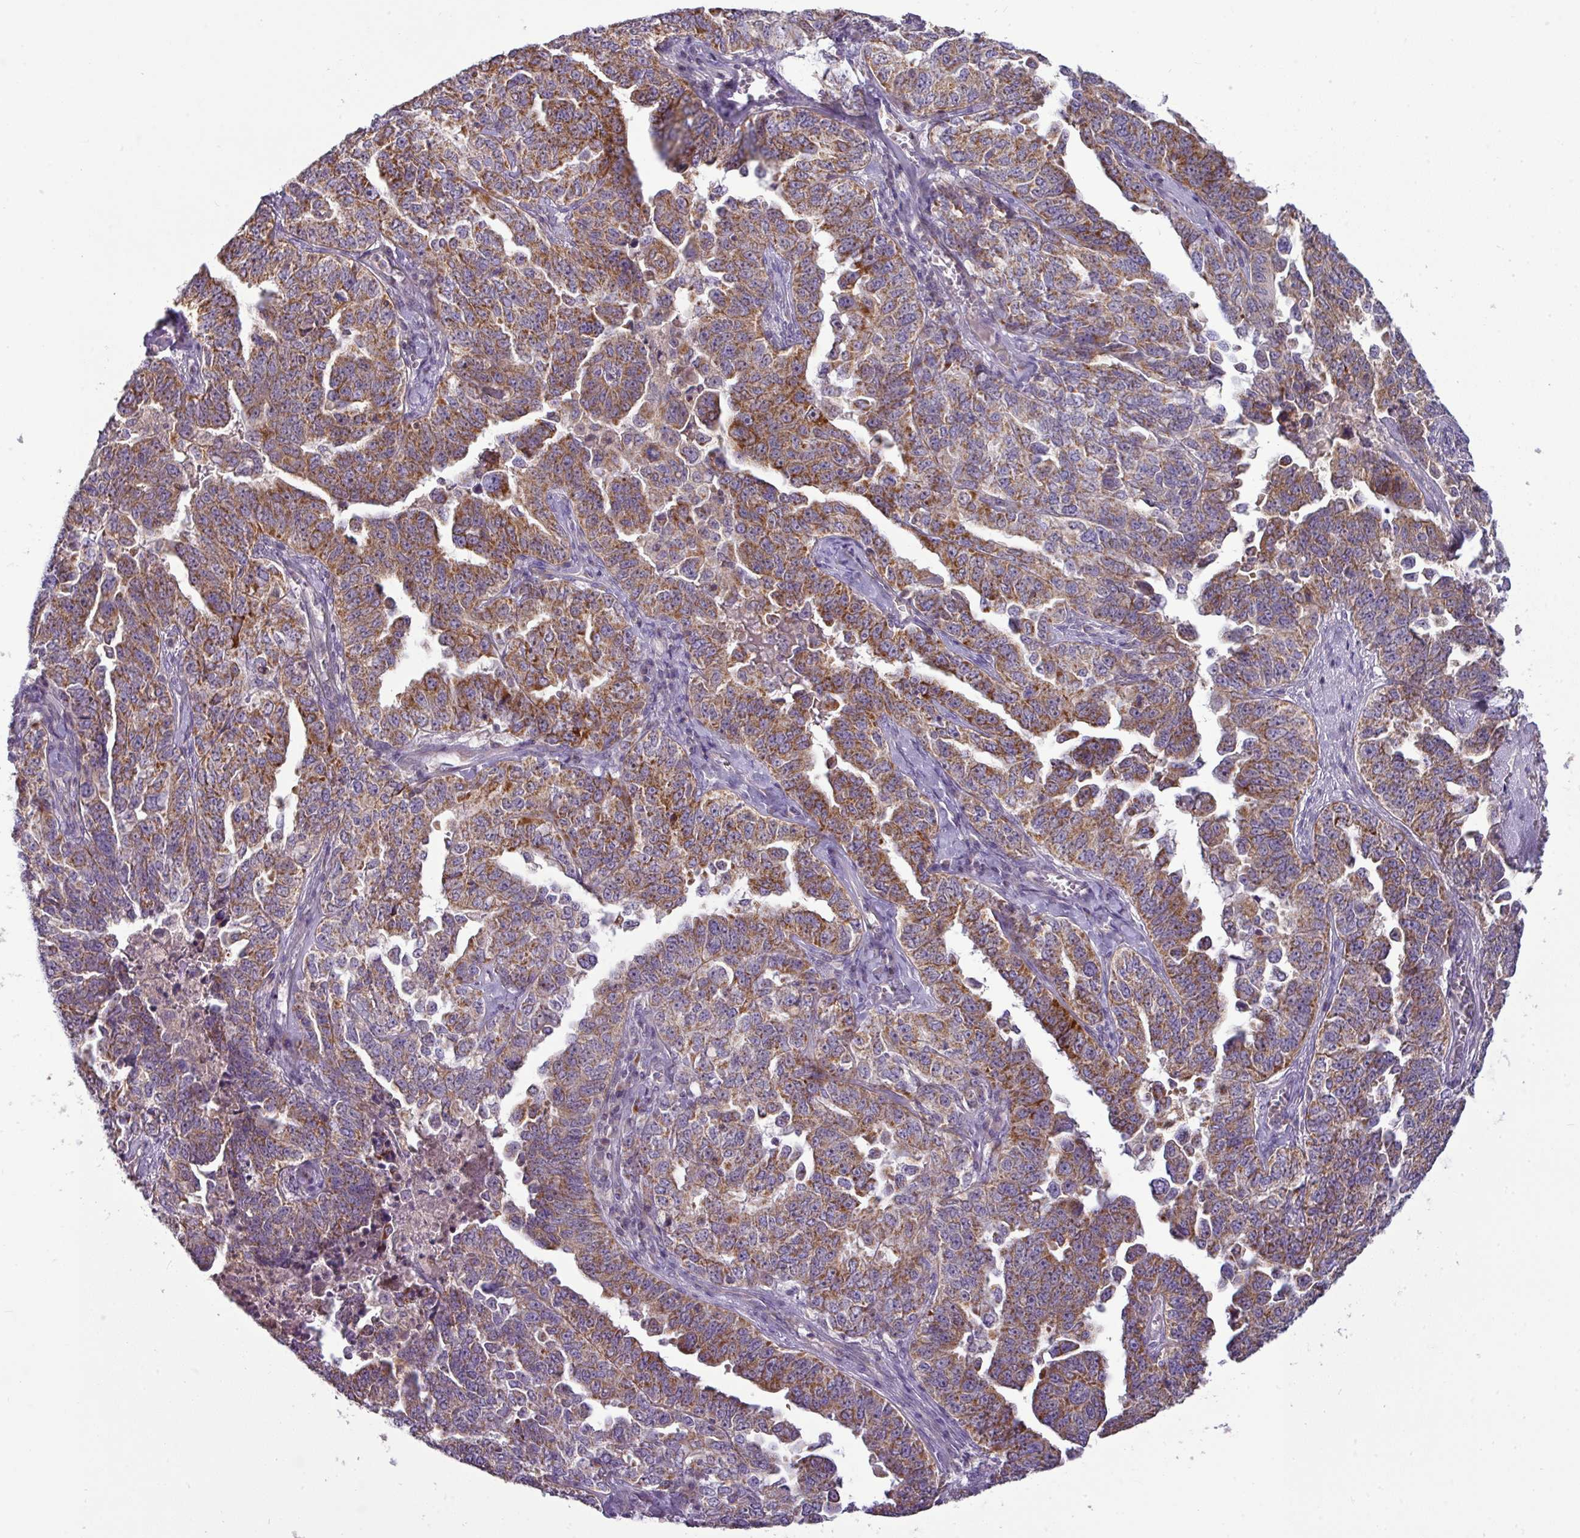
{"staining": {"intensity": "moderate", "quantity": ">75%", "location": "cytoplasmic/membranous"}, "tissue": "ovarian cancer", "cell_type": "Tumor cells", "image_type": "cancer", "snomed": [{"axis": "morphology", "description": "Carcinoma, endometroid"}, {"axis": "topography", "description": "Ovary"}], "caption": "Ovarian cancer was stained to show a protein in brown. There is medium levels of moderate cytoplasmic/membranous staining in approximately >75% of tumor cells. (IHC, brightfield microscopy, high magnification).", "gene": "TRAPPC1", "patient": {"sex": "female", "age": 62}}